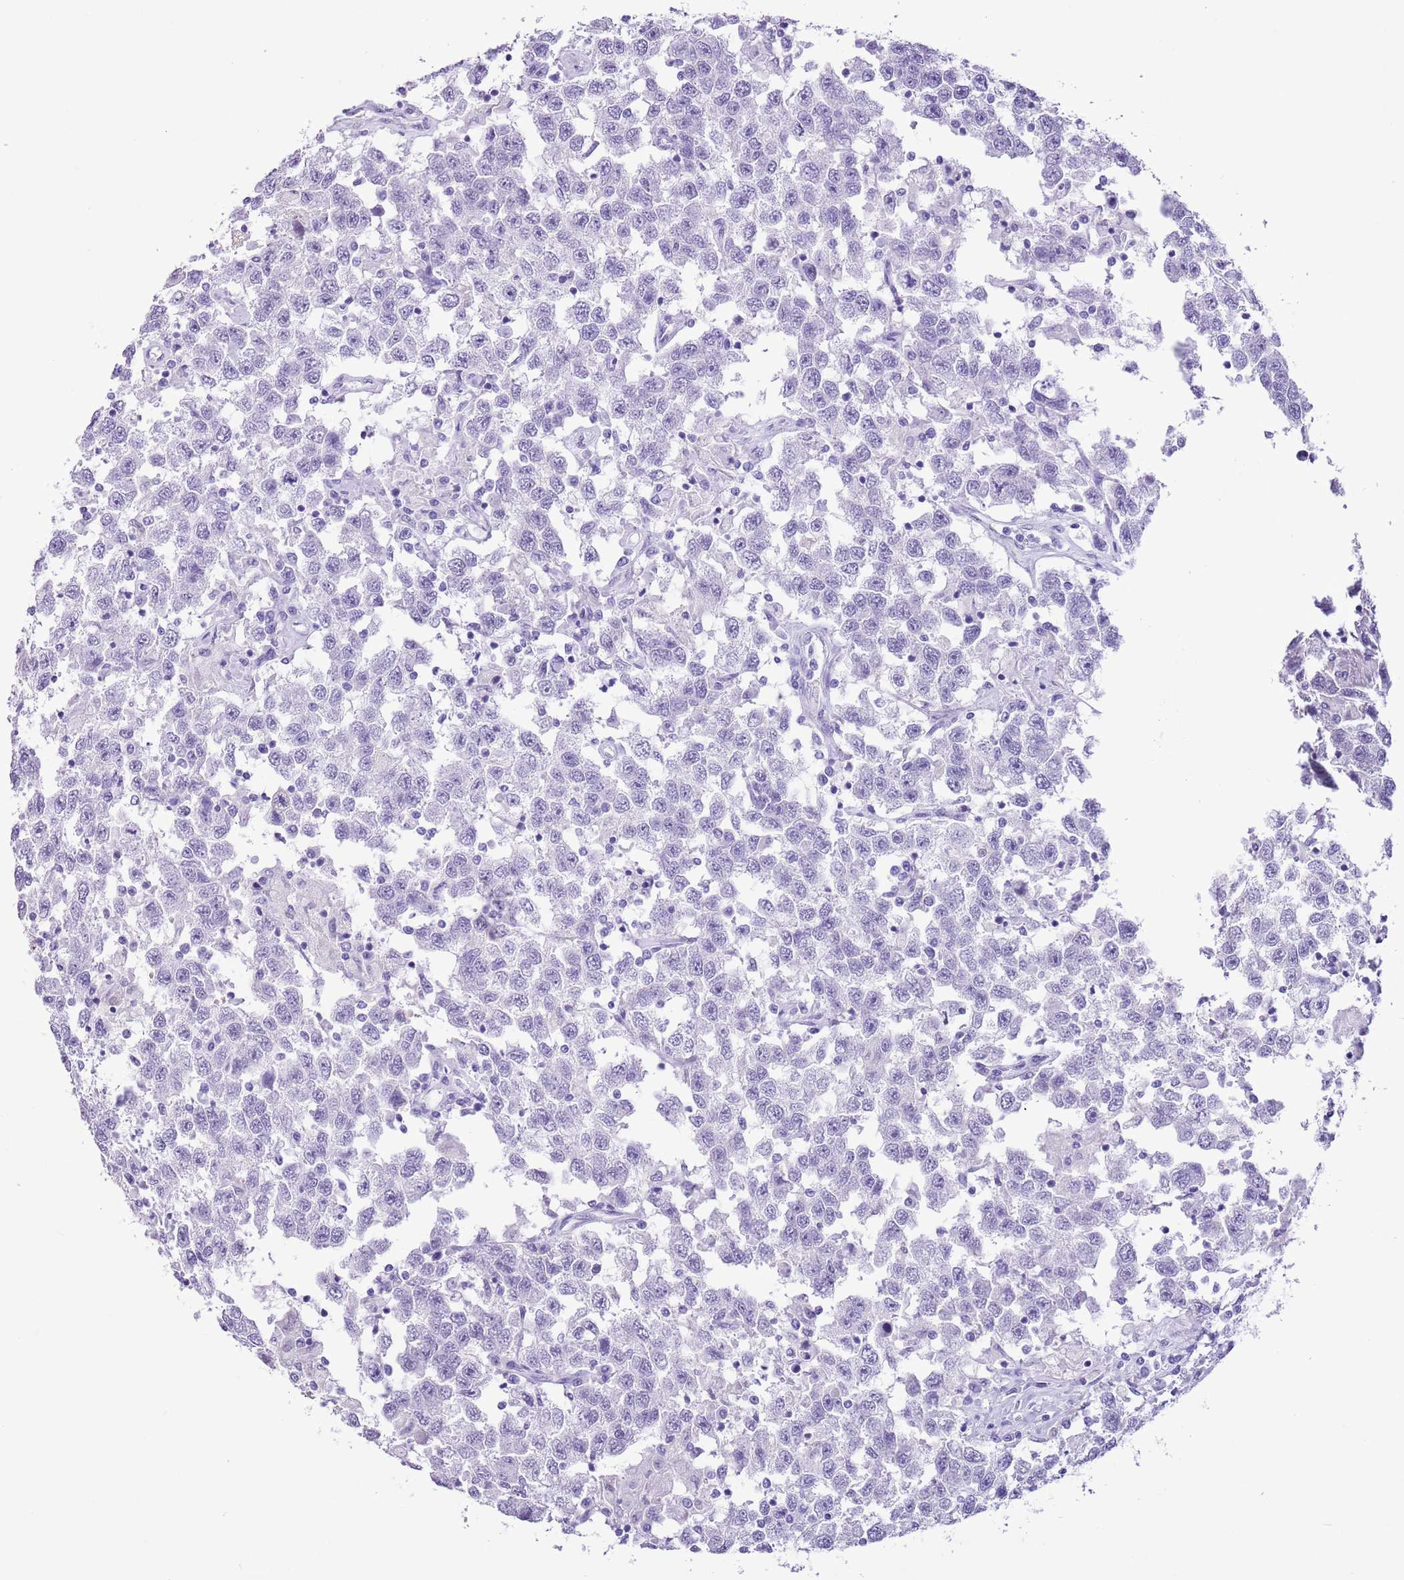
{"staining": {"intensity": "negative", "quantity": "none", "location": "none"}, "tissue": "testis cancer", "cell_type": "Tumor cells", "image_type": "cancer", "snomed": [{"axis": "morphology", "description": "Seminoma, NOS"}, {"axis": "topography", "description": "Testis"}], "caption": "DAB (3,3'-diaminobenzidine) immunohistochemical staining of human testis cancer (seminoma) demonstrates no significant staining in tumor cells. The staining is performed using DAB brown chromogen with nuclei counter-stained in using hematoxylin.", "gene": "SLC7A14", "patient": {"sex": "male", "age": 41}}